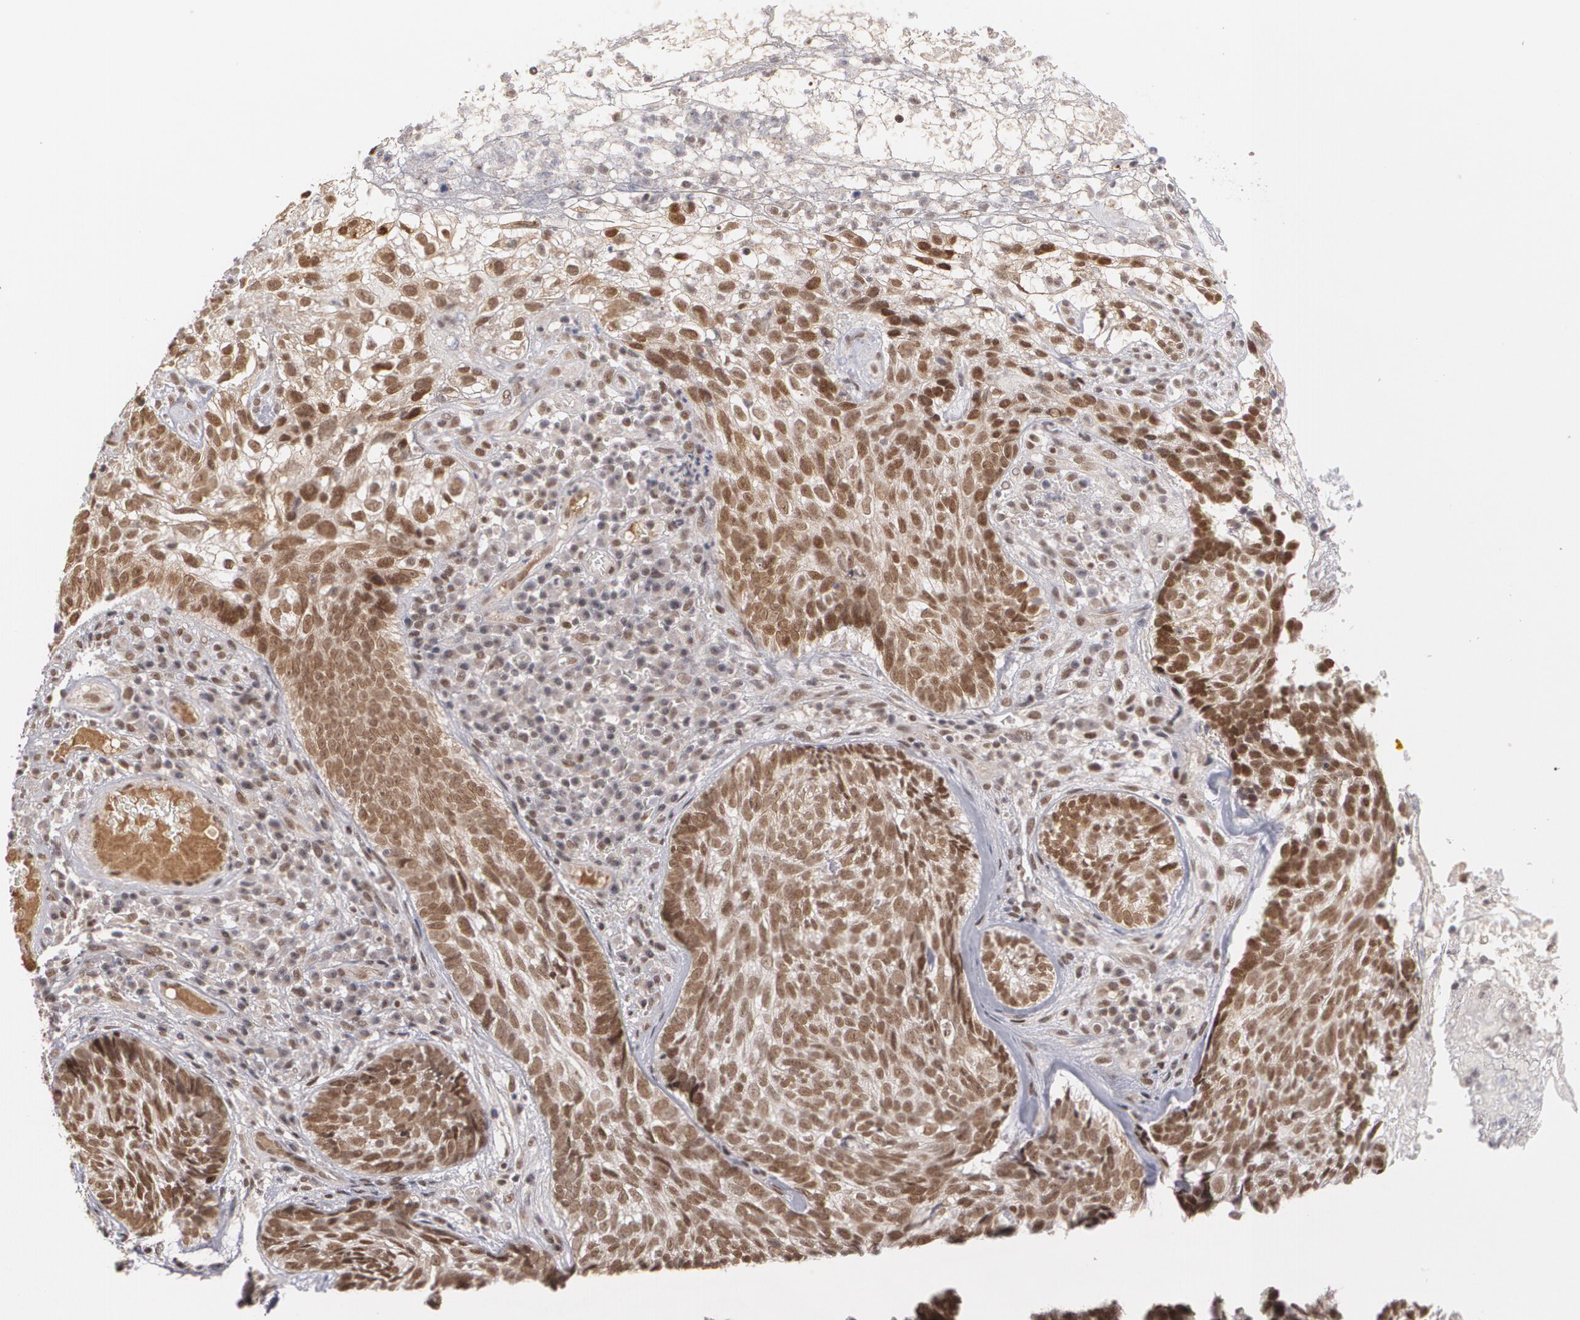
{"staining": {"intensity": "moderate", "quantity": ">75%", "location": "nuclear"}, "tissue": "skin cancer", "cell_type": "Tumor cells", "image_type": "cancer", "snomed": [{"axis": "morphology", "description": "Basal cell carcinoma"}, {"axis": "topography", "description": "Skin"}], "caption": "This is a photomicrograph of IHC staining of skin cancer (basal cell carcinoma), which shows moderate expression in the nuclear of tumor cells.", "gene": "ZNF234", "patient": {"sex": "male", "age": 72}}